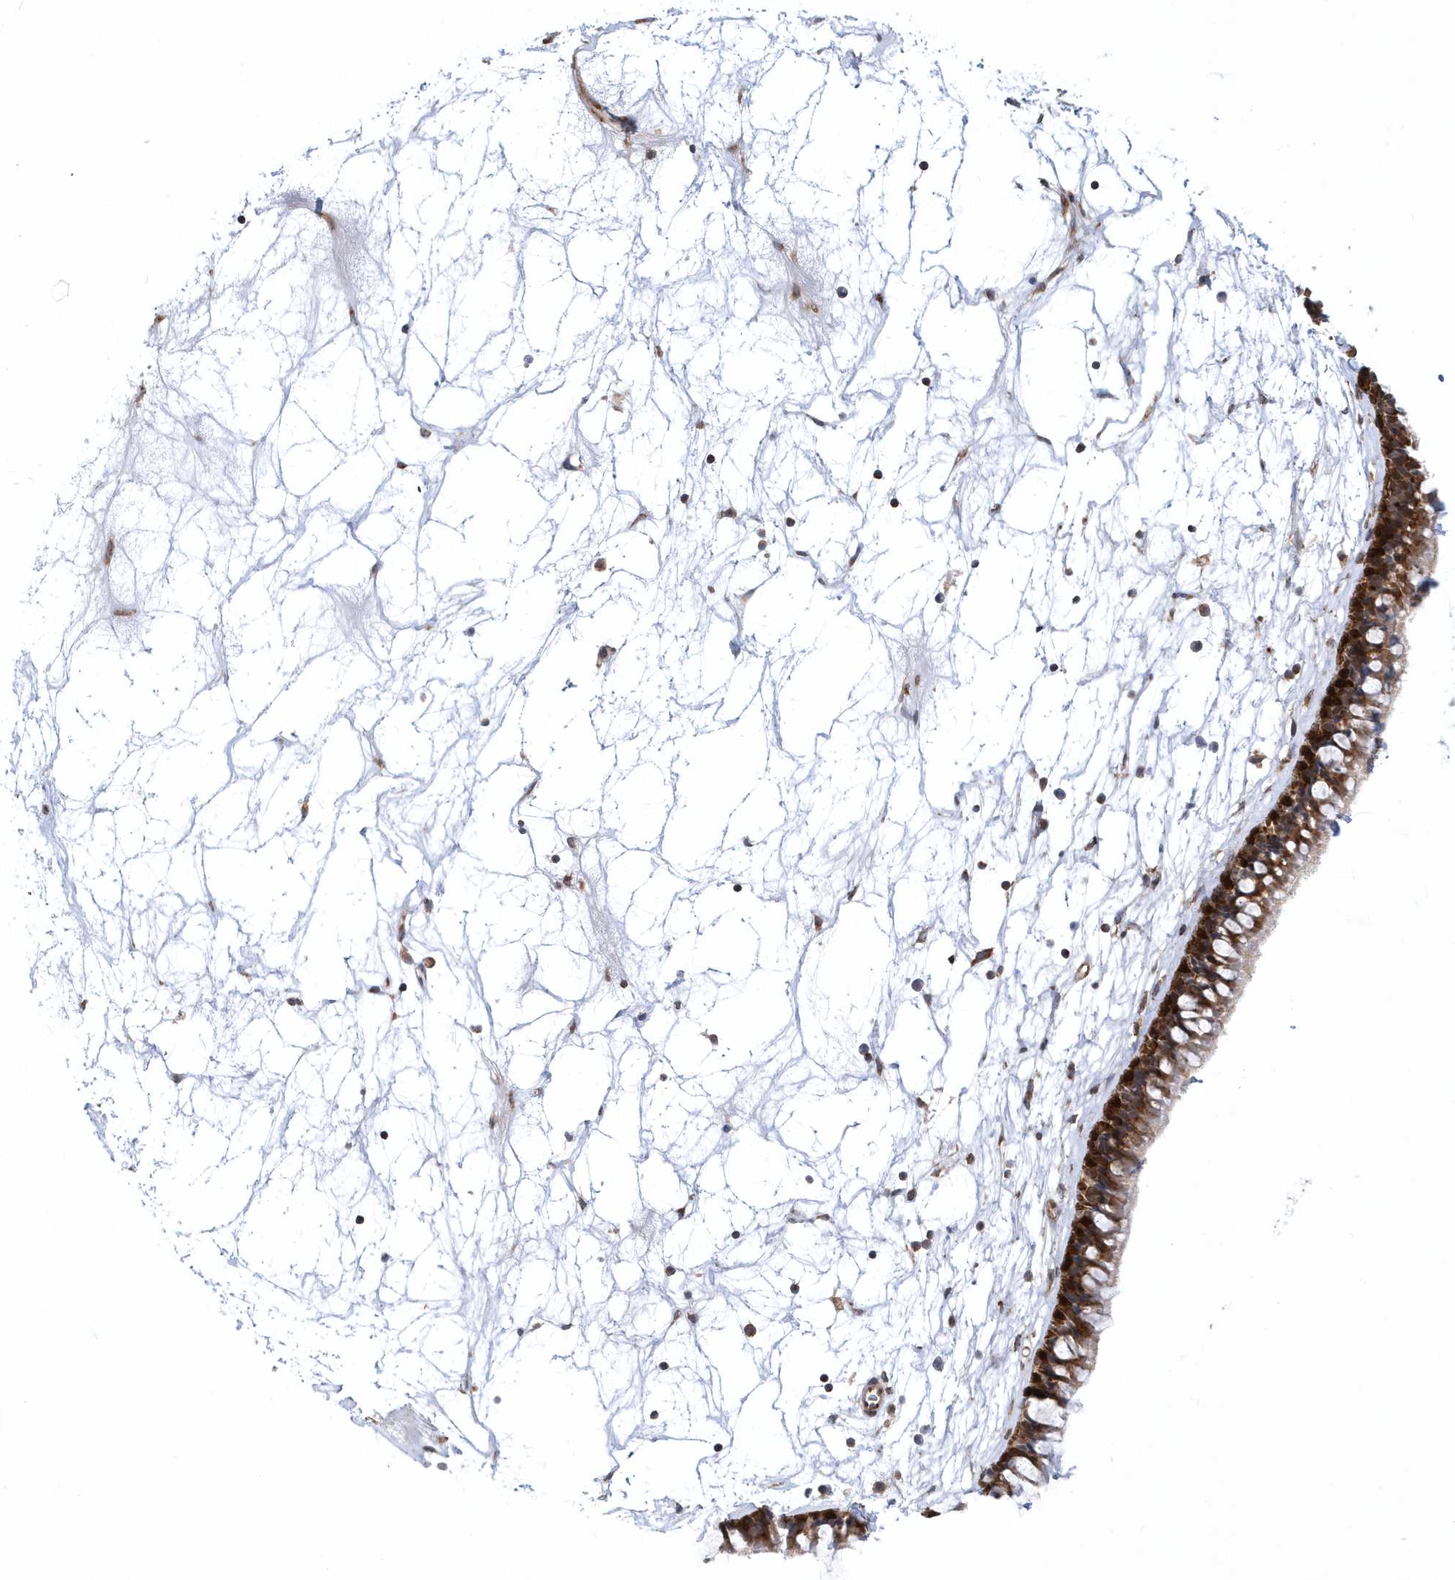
{"staining": {"intensity": "strong", "quantity": ">75%", "location": "cytoplasmic/membranous,nuclear"}, "tissue": "nasopharynx", "cell_type": "Respiratory epithelial cells", "image_type": "normal", "snomed": [{"axis": "morphology", "description": "Normal tissue, NOS"}, {"axis": "topography", "description": "Nasopharynx"}], "caption": "Nasopharynx stained with DAB (3,3'-diaminobenzidine) IHC shows high levels of strong cytoplasmic/membranous,nuclear staining in about >75% of respiratory epithelial cells.", "gene": "PHF1", "patient": {"sex": "male", "age": 64}}